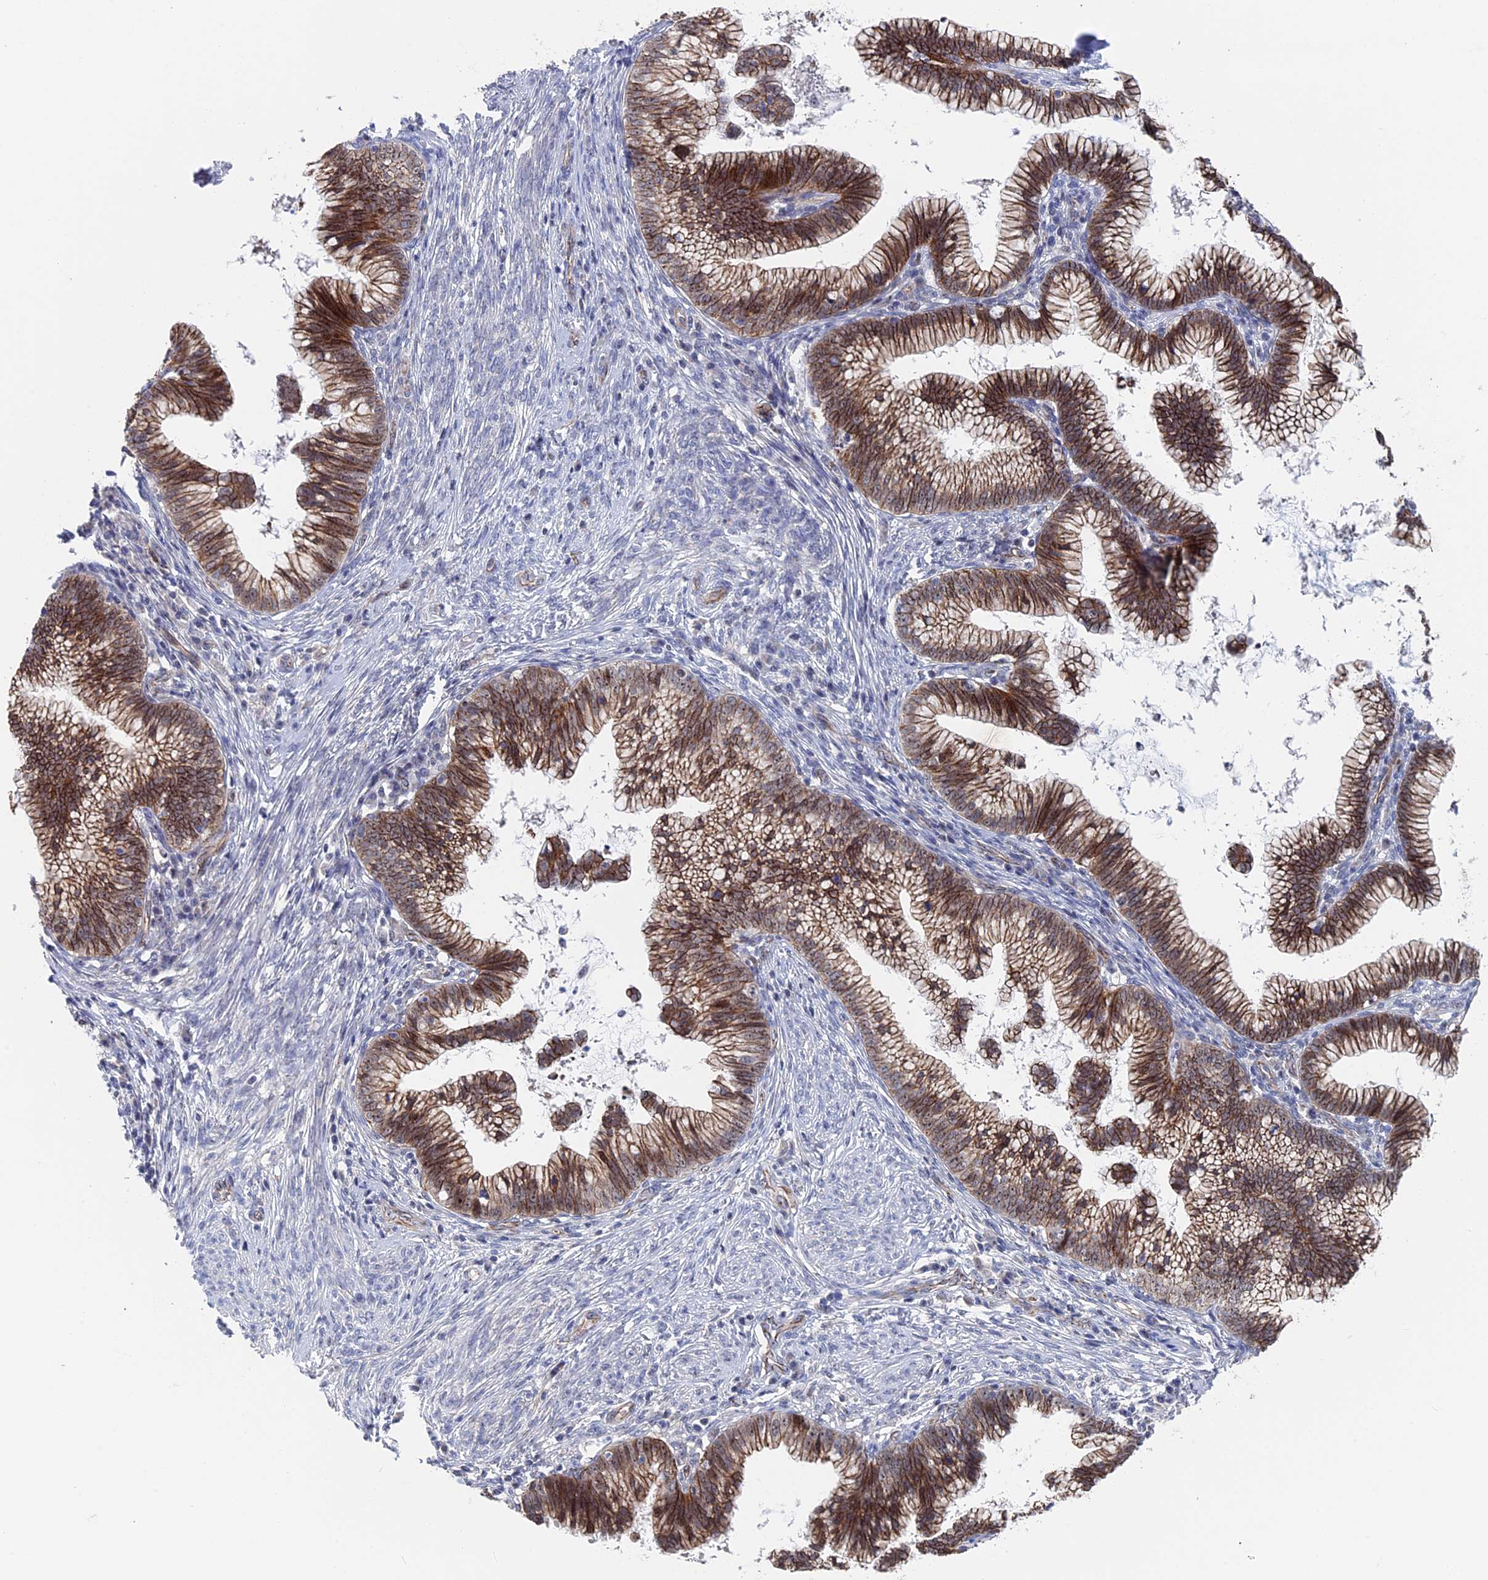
{"staining": {"intensity": "moderate", "quantity": ">75%", "location": "cytoplasmic/membranous,nuclear"}, "tissue": "cervical cancer", "cell_type": "Tumor cells", "image_type": "cancer", "snomed": [{"axis": "morphology", "description": "Adenocarcinoma, NOS"}, {"axis": "topography", "description": "Cervix"}], "caption": "Immunohistochemical staining of human cervical cancer (adenocarcinoma) shows medium levels of moderate cytoplasmic/membranous and nuclear protein expression in approximately >75% of tumor cells.", "gene": "EXOSC9", "patient": {"sex": "female", "age": 36}}